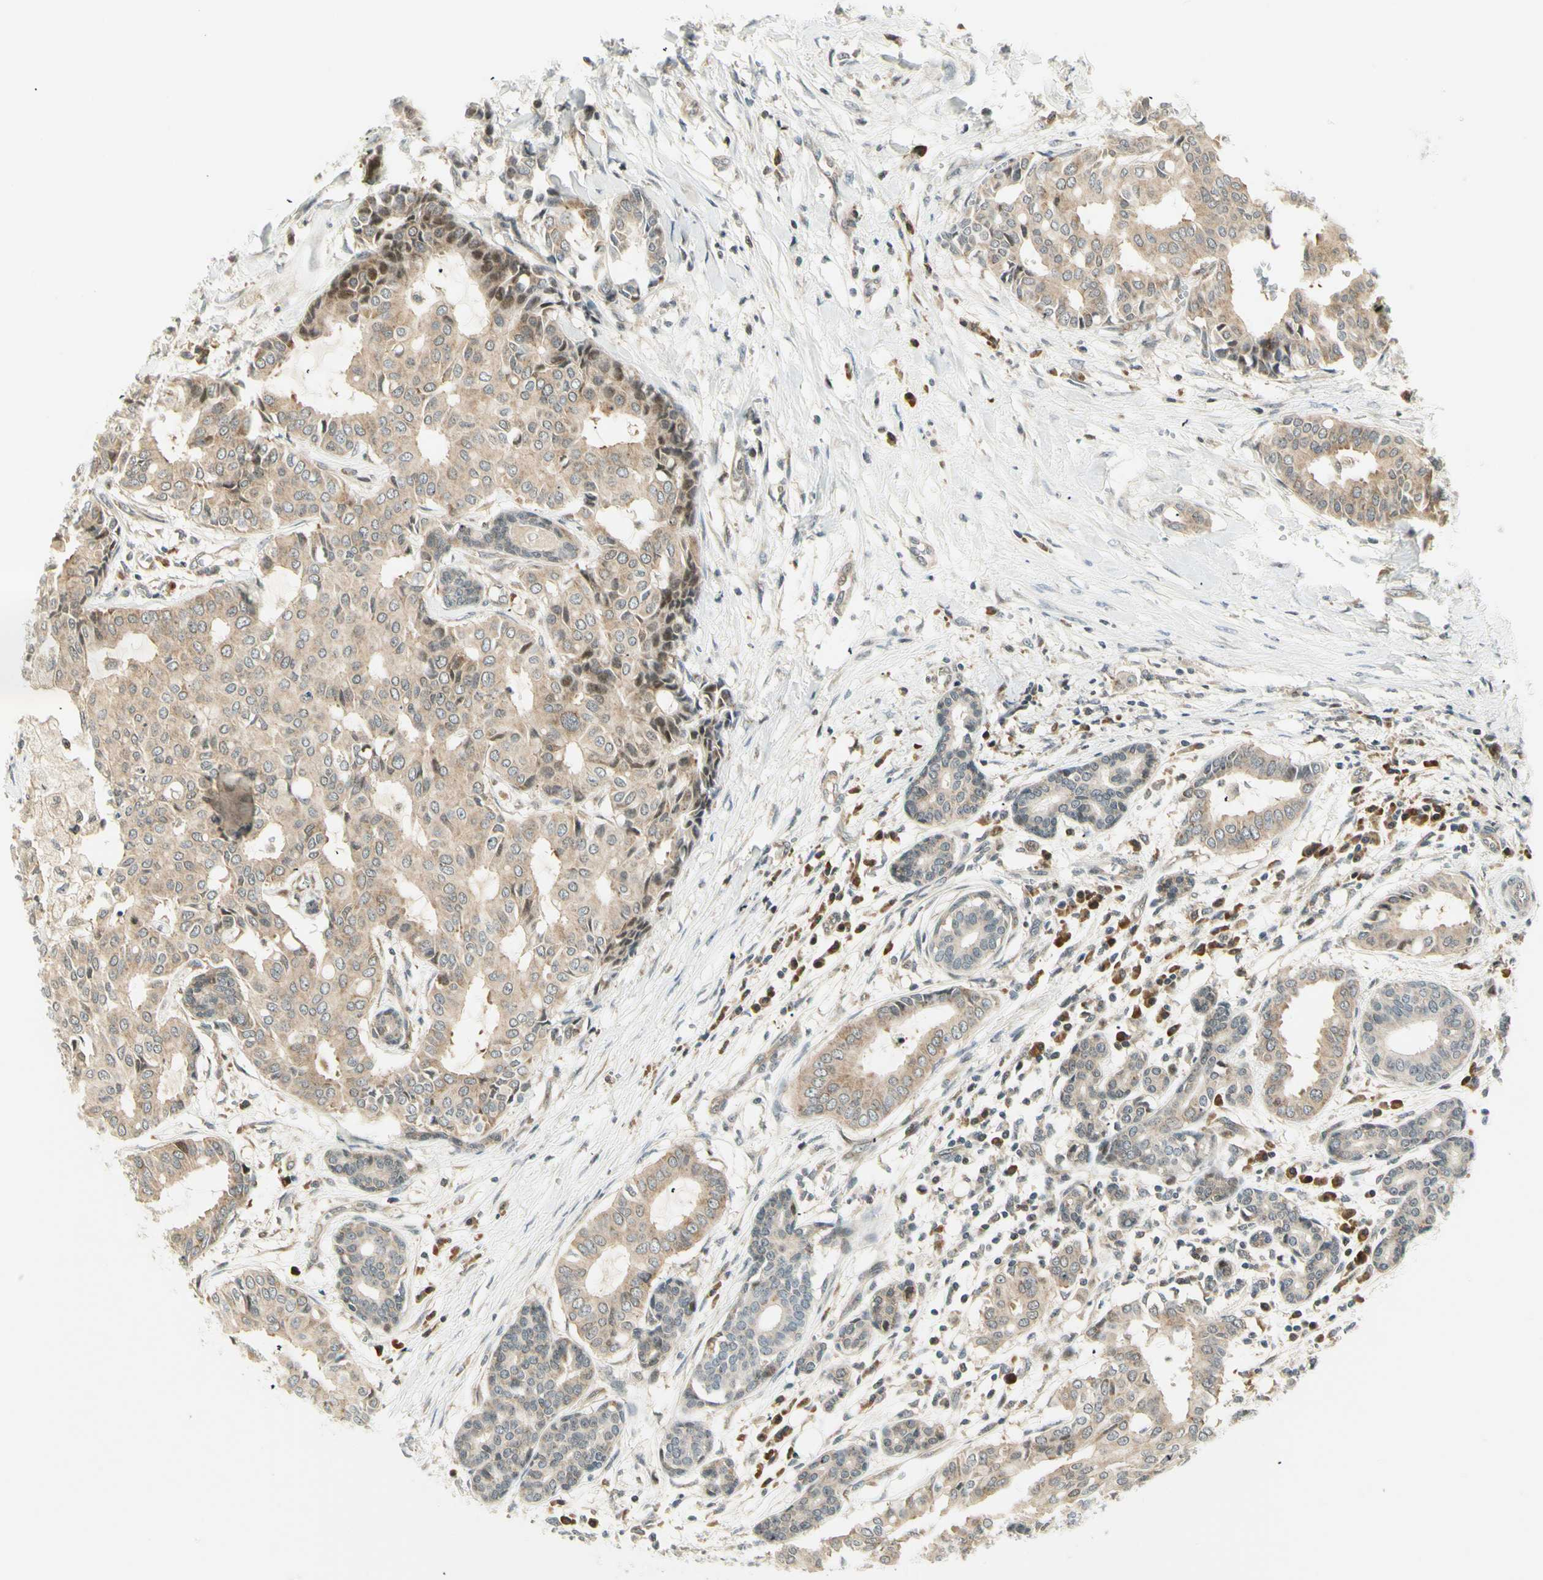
{"staining": {"intensity": "weak", "quantity": "25%-75%", "location": "cytoplasmic/membranous,nuclear"}, "tissue": "head and neck cancer", "cell_type": "Tumor cells", "image_type": "cancer", "snomed": [{"axis": "morphology", "description": "Adenocarcinoma, NOS"}, {"axis": "topography", "description": "Salivary gland"}, {"axis": "topography", "description": "Head-Neck"}], "caption": "Head and neck cancer (adenocarcinoma) stained with DAB immunohistochemistry (IHC) demonstrates low levels of weak cytoplasmic/membranous and nuclear expression in approximately 25%-75% of tumor cells.", "gene": "TPT1", "patient": {"sex": "female", "age": 59}}